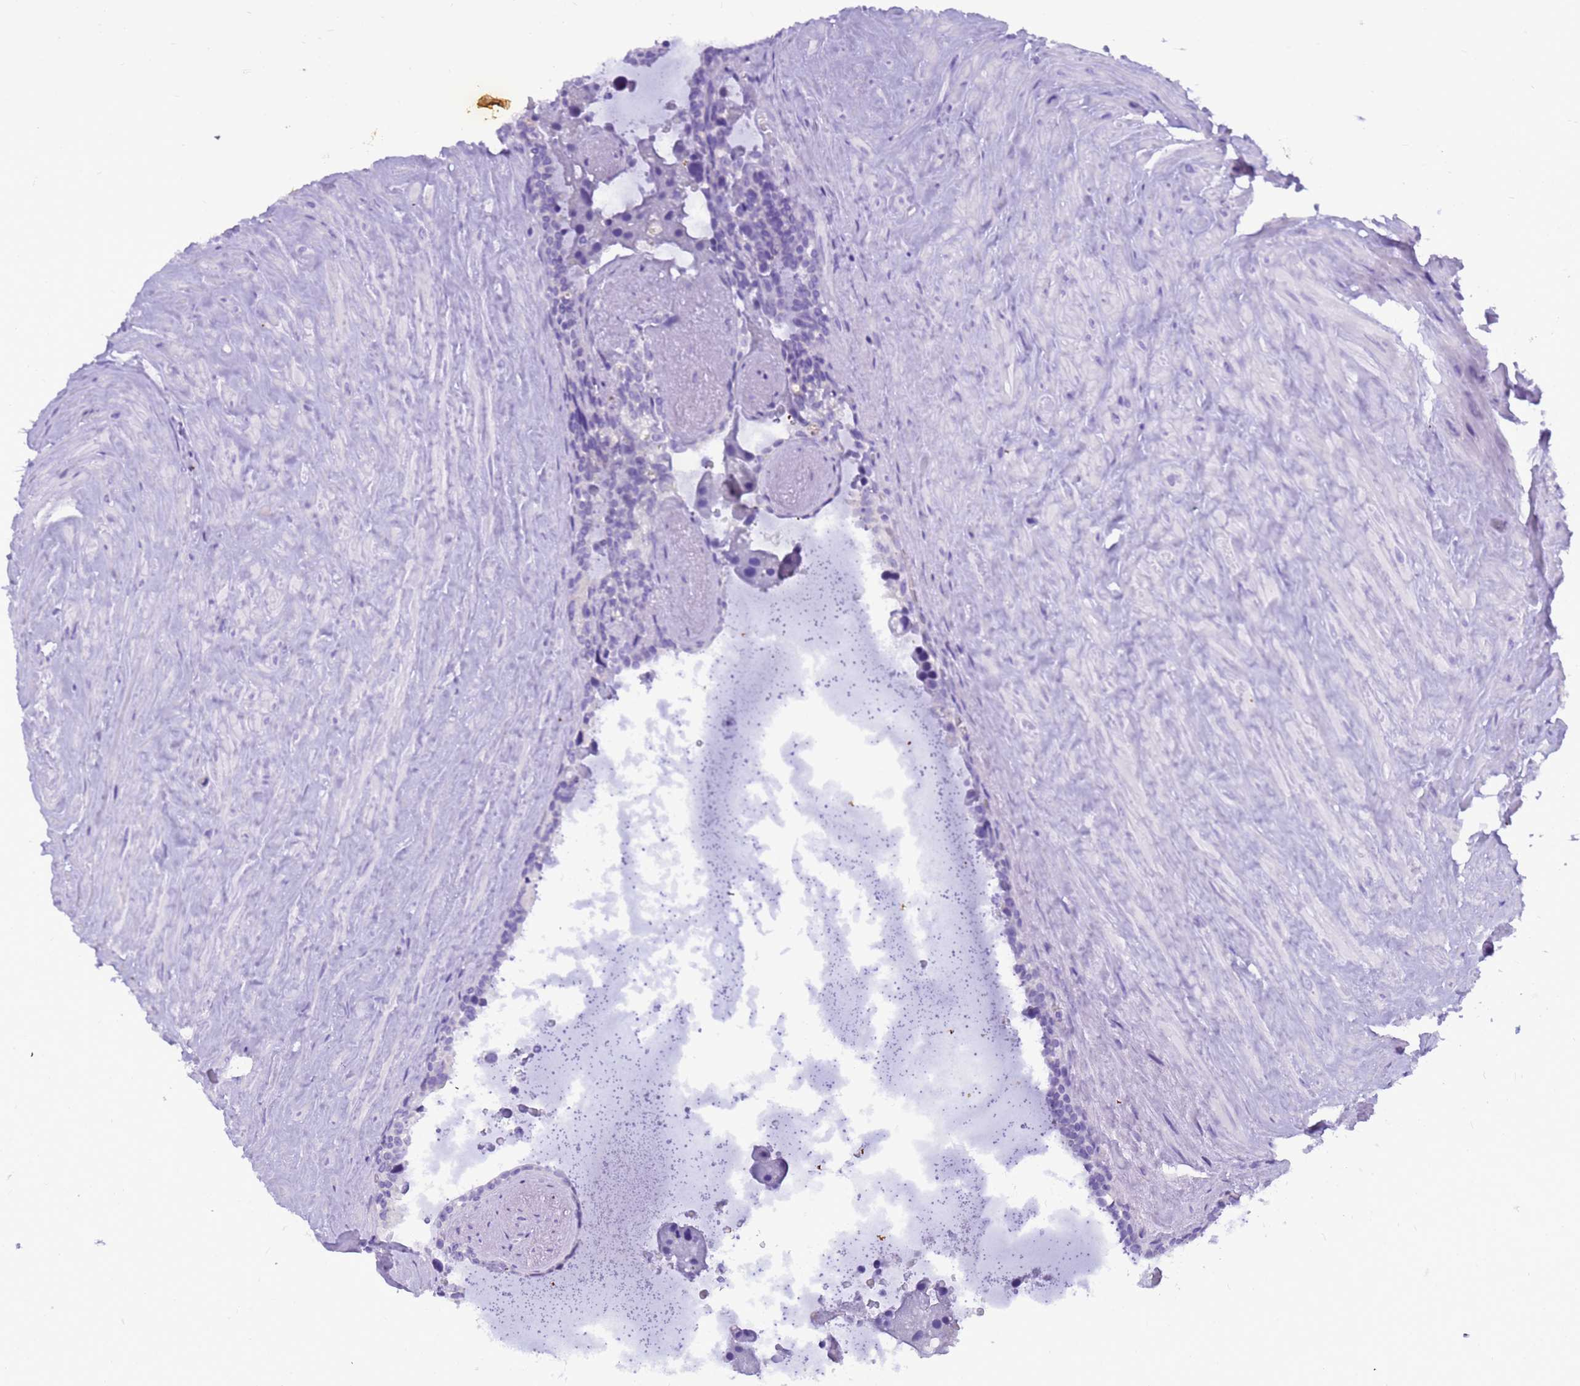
{"staining": {"intensity": "negative", "quantity": "none", "location": "none"}, "tissue": "seminal vesicle", "cell_type": "Glandular cells", "image_type": "normal", "snomed": [{"axis": "morphology", "description": "Normal tissue, NOS"}, {"axis": "topography", "description": "Seminal veicle"}], "caption": "This micrograph is of normal seminal vesicle stained with IHC to label a protein in brown with the nuclei are counter-stained blue. There is no positivity in glandular cells.", "gene": "STATH", "patient": {"sex": "male", "age": 68}}